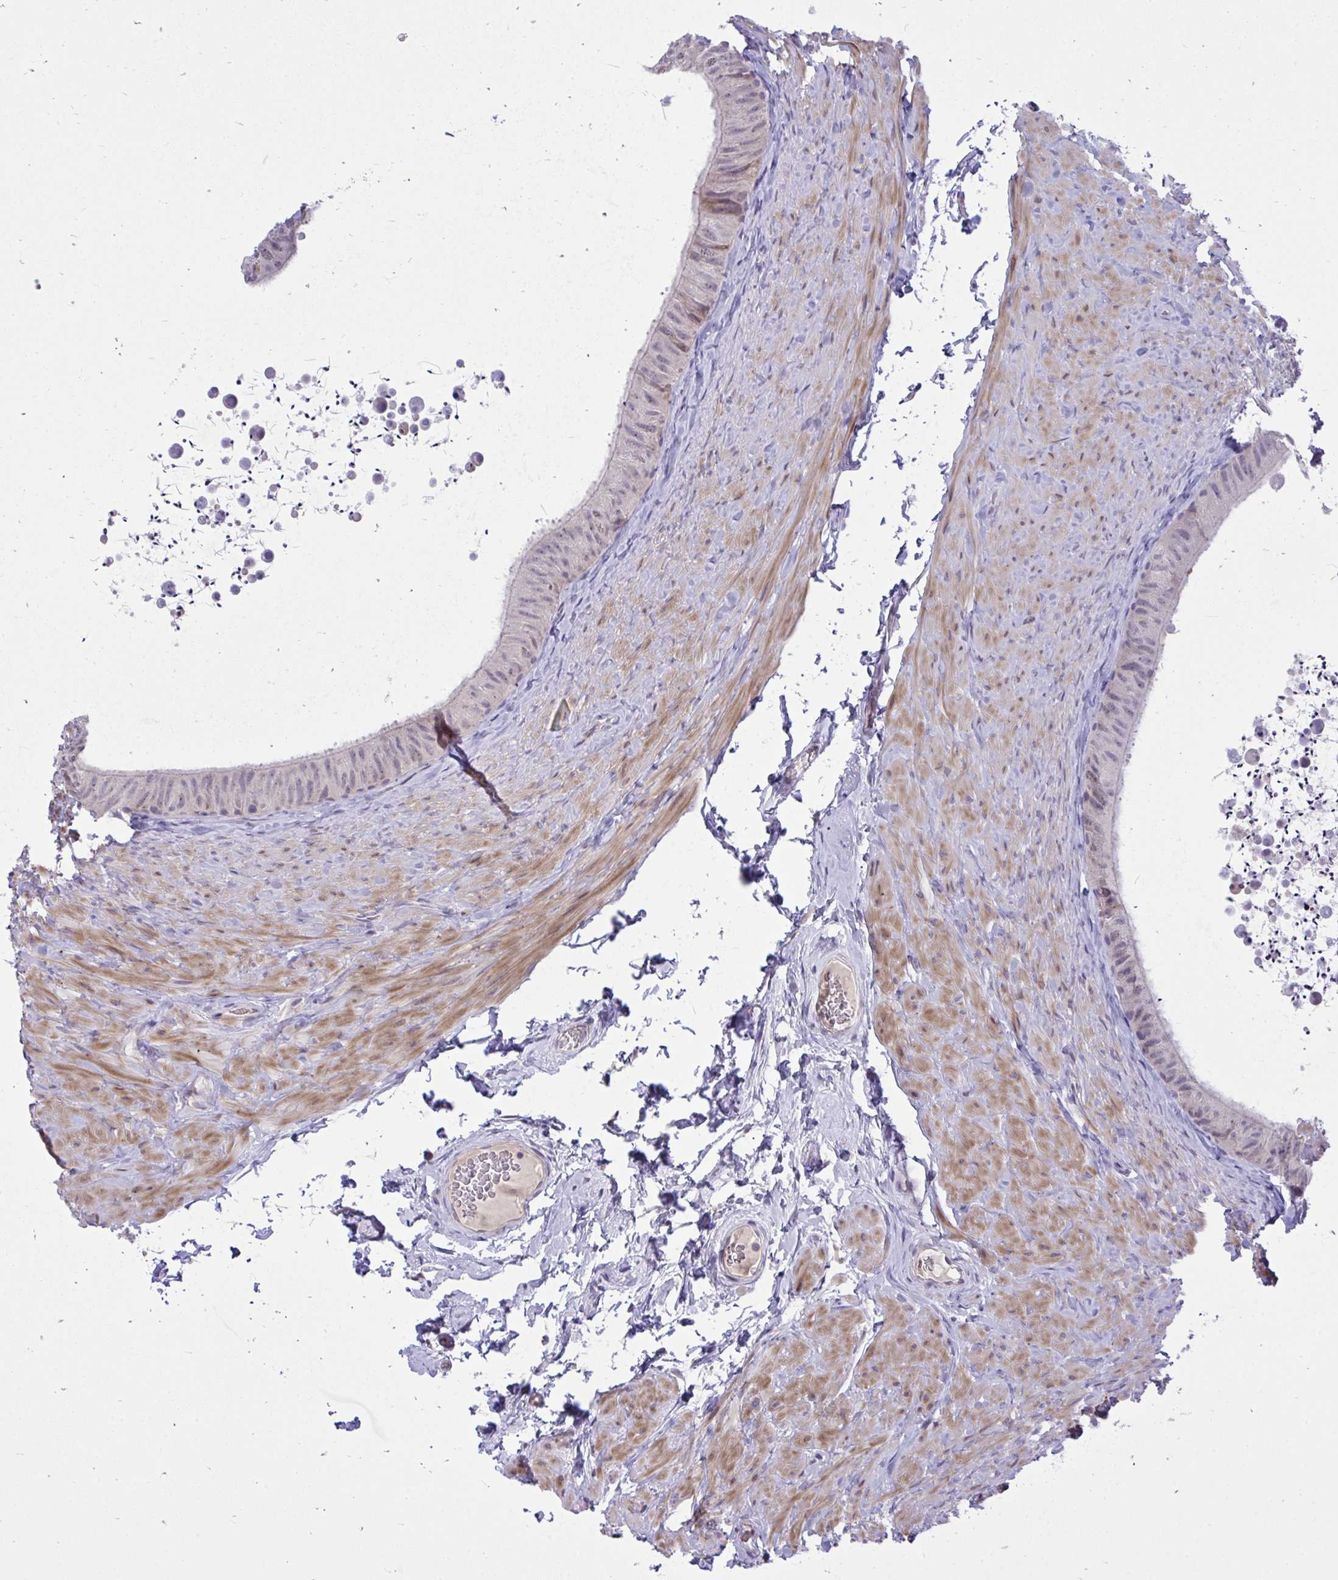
{"staining": {"intensity": "moderate", "quantity": "<25%", "location": "cytoplasmic/membranous"}, "tissue": "epididymis", "cell_type": "Glandular cells", "image_type": "normal", "snomed": [{"axis": "morphology", "description": "Normal tissue, NOS"}, {"axis": "topography", "description": "Epididymis, spermatic cord, NOS"}, {"axis": "topography", "description": "Epididymis"}], "caption": "The histopathology image shows immunohistochemical staining of normal epididymis. There is moderate cytoplasmic/membranous staining is identified in approximately <25% of glandular cells. (Stains: DAB in brown, nuclei in blue, Microscopy: brightfield microscopy at high magnification).", "gene": "HMBOX1", "patient": {"sex": "male", "age": 31}}